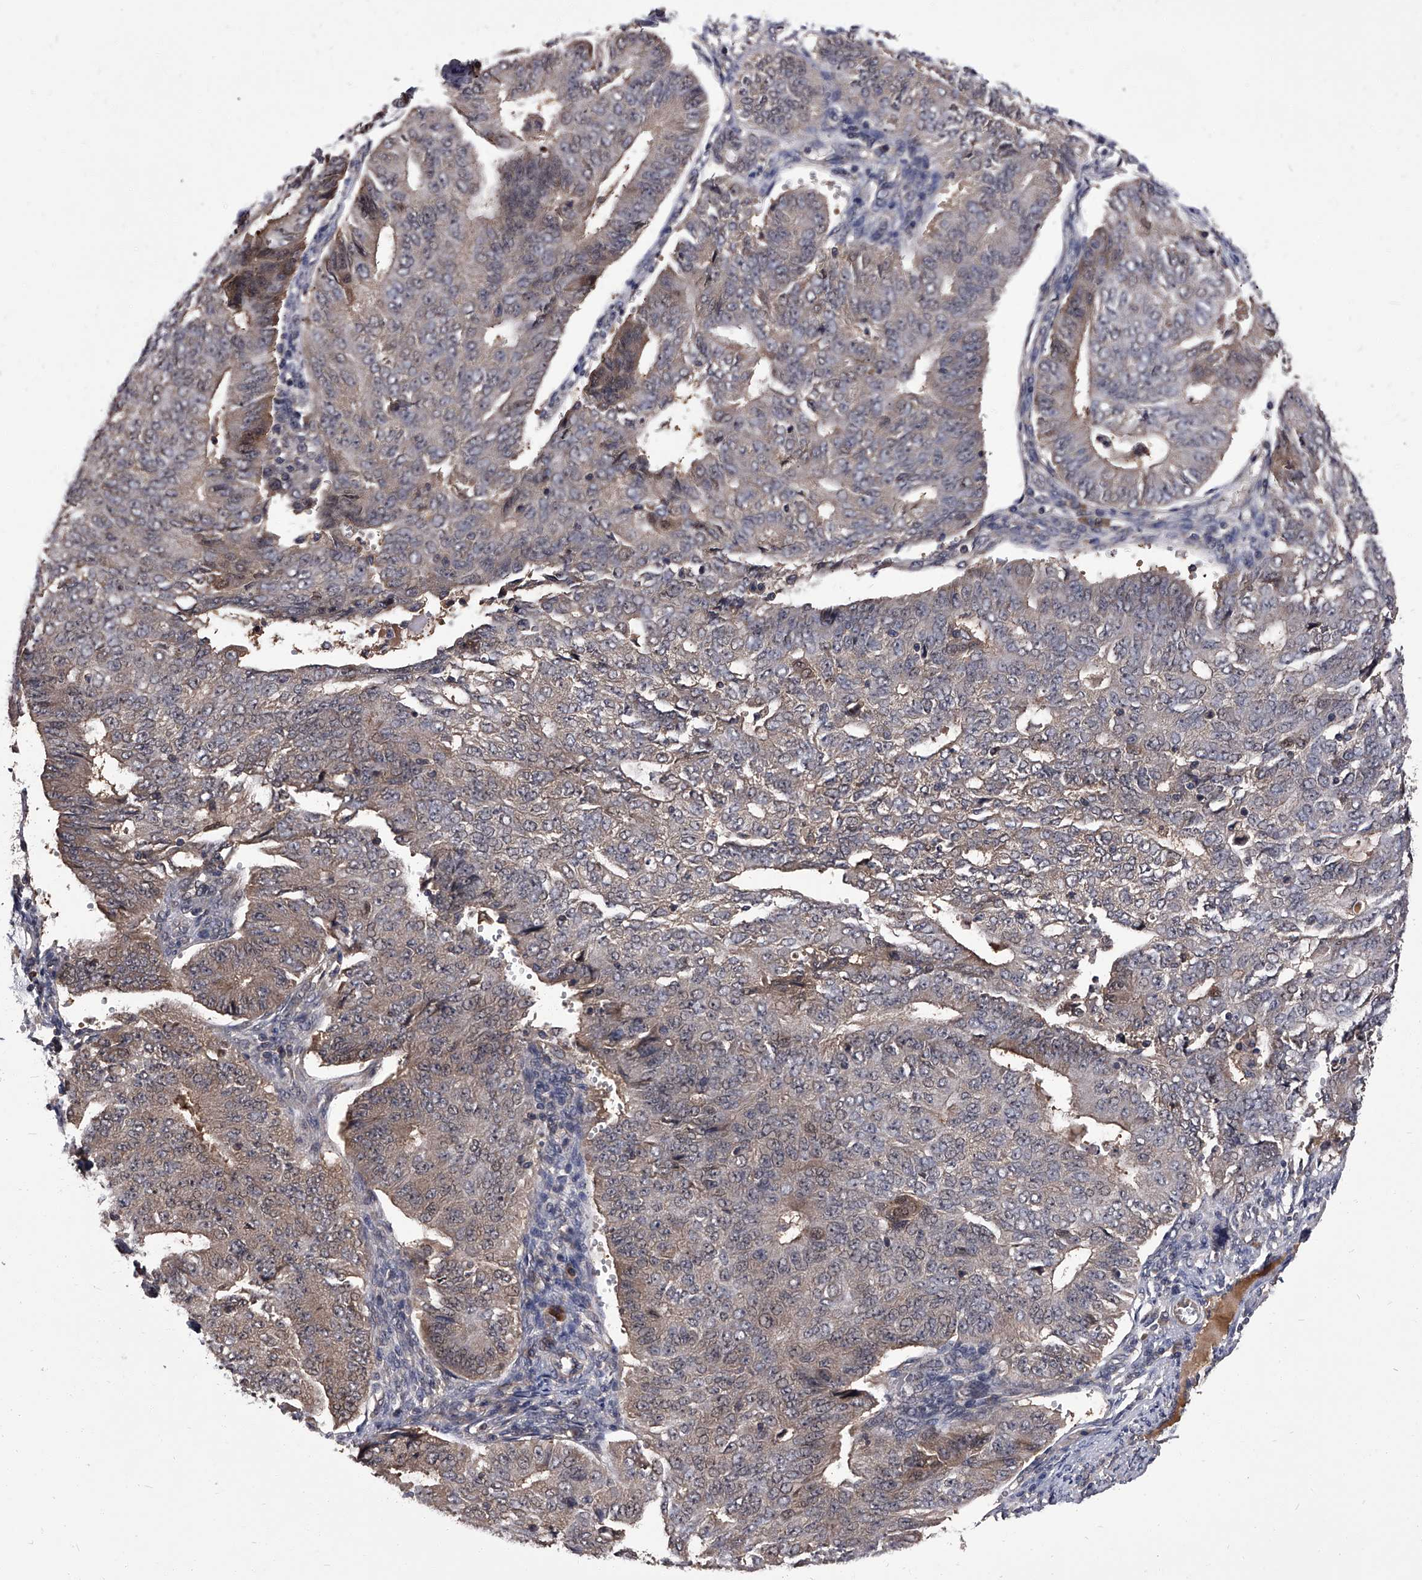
{"staining": {"intensity": "weak", "quantity": "<25%", "location": "cytoplasmic/membranous"}, "tissue": "endometrial cancer", "cell_type": "Tumor cells", "image_type": "cancer", "snomed": [{"axis": "morphology", "description": "Adenocarcinoma, NOS"}, {"axis": "topography", "description": "Endometrium"}], "caption": "Tumor cells show no significant expression in endometrial cancer (adenocarcinoma).", "gene": "SLC18B1", "patient": {"sex": "female", "age": 32}}